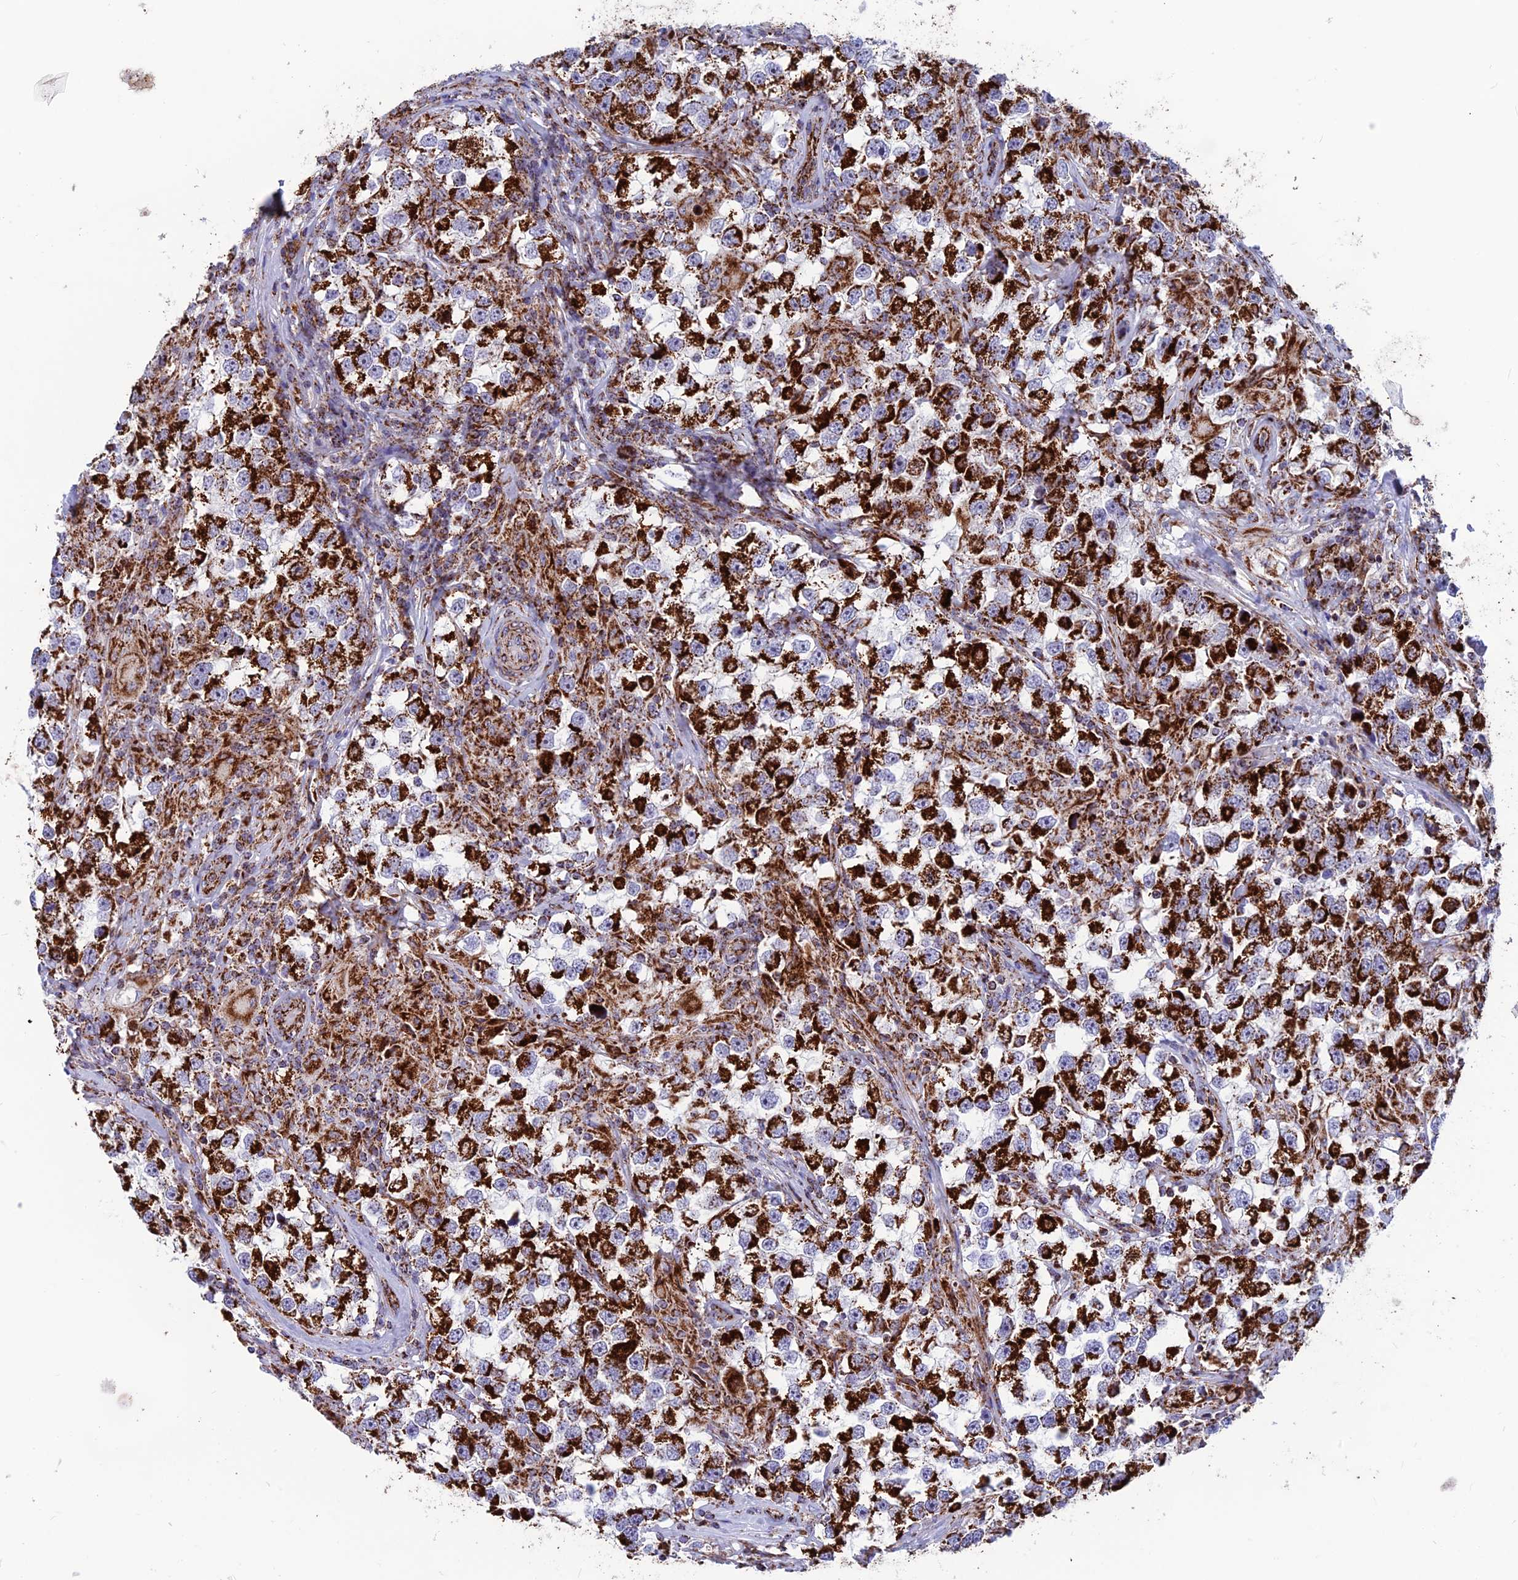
{"staining": {"intensity": "strong", "quantity": ">75%", "location": "cytoplasmic/membranous"}, "tissue": "testis cancer", "cell_type": "Tumor cells", "image_type": "cancer", "snomed": [{"axis": "morphology", "description": "Seminoma, NOS"}, {"axis": "topography", "description": "Testis"}], "caption": "Strong cytoplasmic/membranous protein positivity is identified in about >75% of tumor cells in testis seminoma.", "gene": "MRPS18B", "patient": {"sex": "male", "age": 46}}